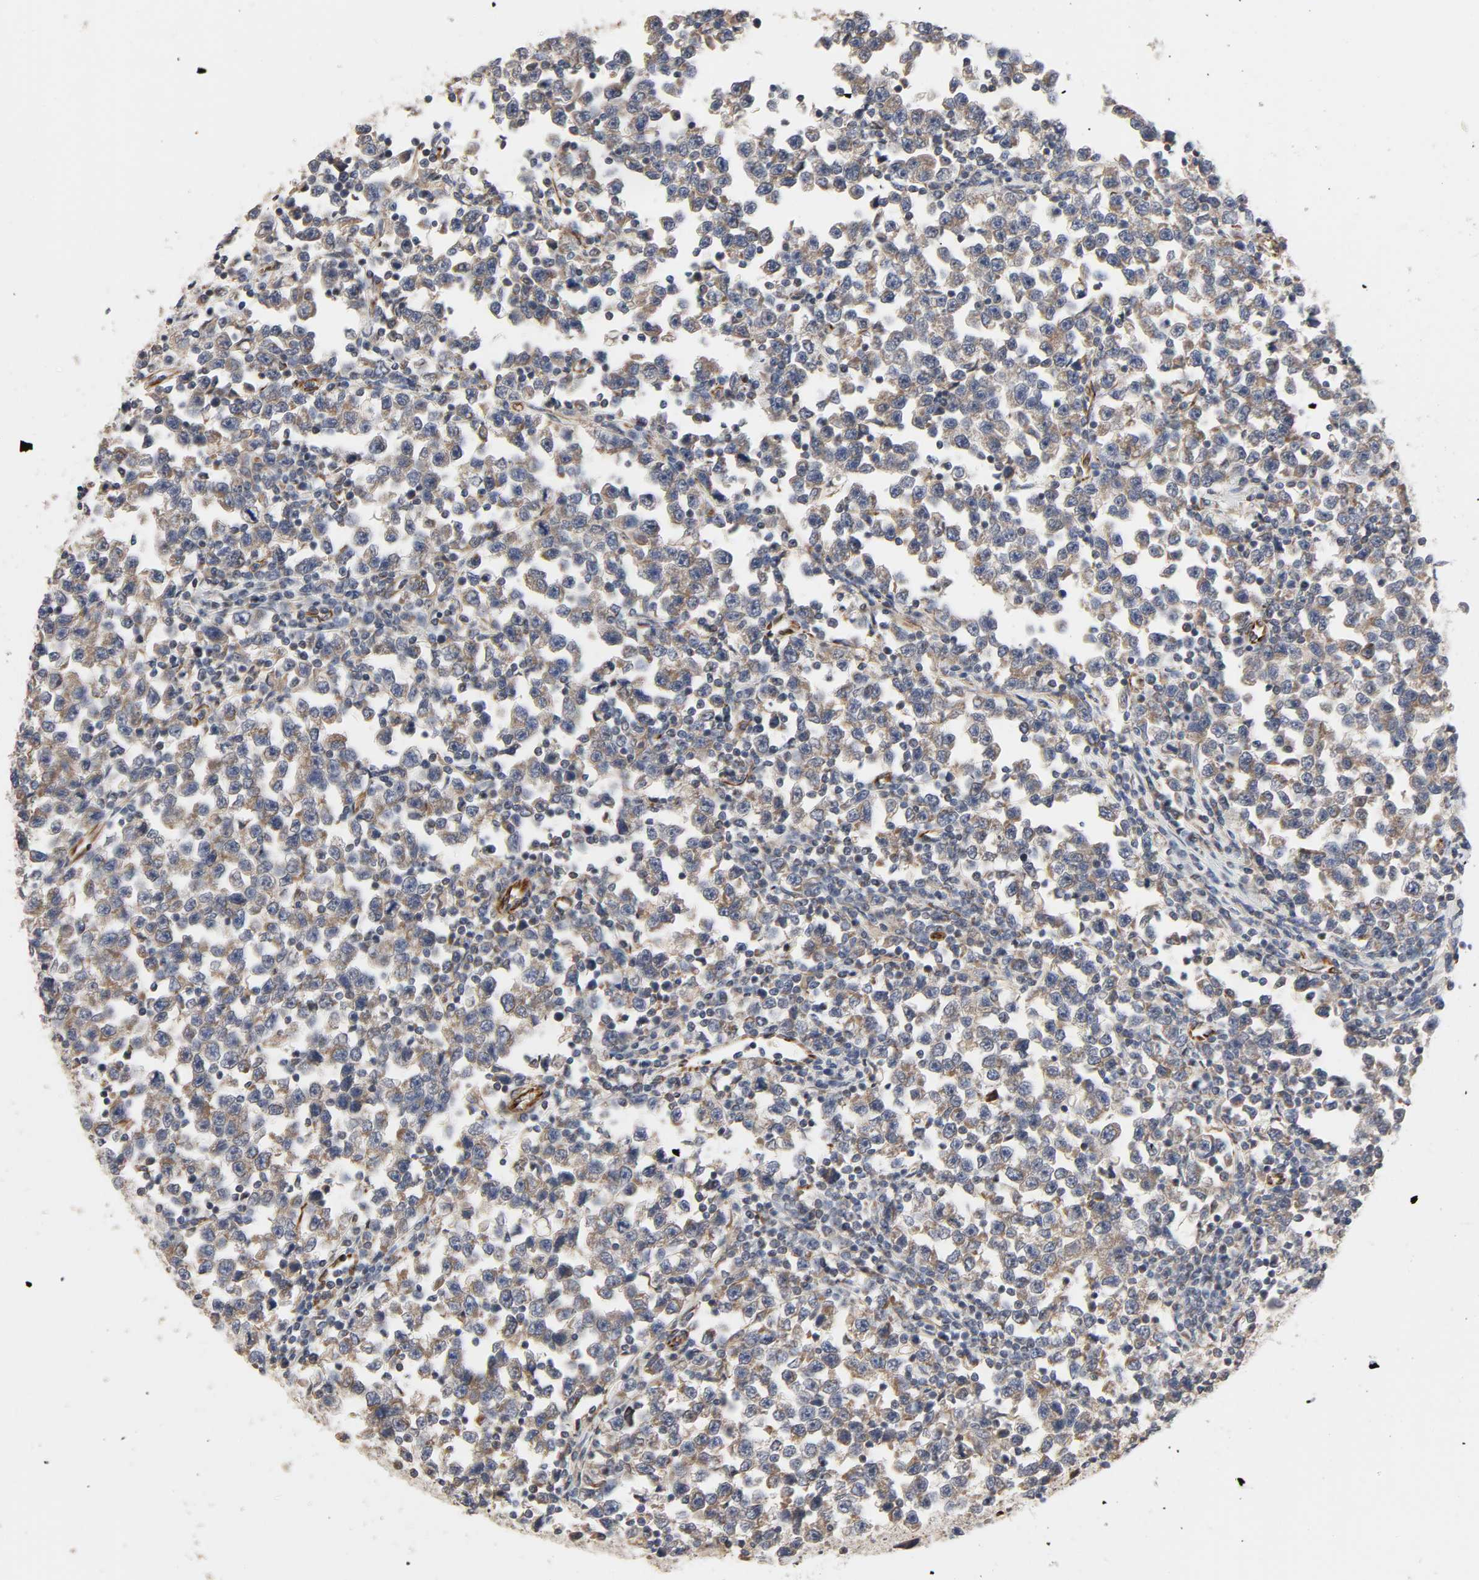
{"staining": {"intensity": "moderate", "quantity": "25%-75%", "location": "cytoplasmic/membranous"}, "tissue": "testis cancer", "cell_type": "Tumor cells", "image_type": "cancer", "snomed": [{"axis": "morphology", "description": "Seminoma, NOS"}, {"axis": "topography", "description": "Testis"}], "caption": "Immunohistochemical staining of human testis cancer displays moderate cytoplasmic/membranous protein expression in about 25%-75% of tumor cells.", "gene": "FAM118A", "patient": {"sex": "male", "age": 43}}